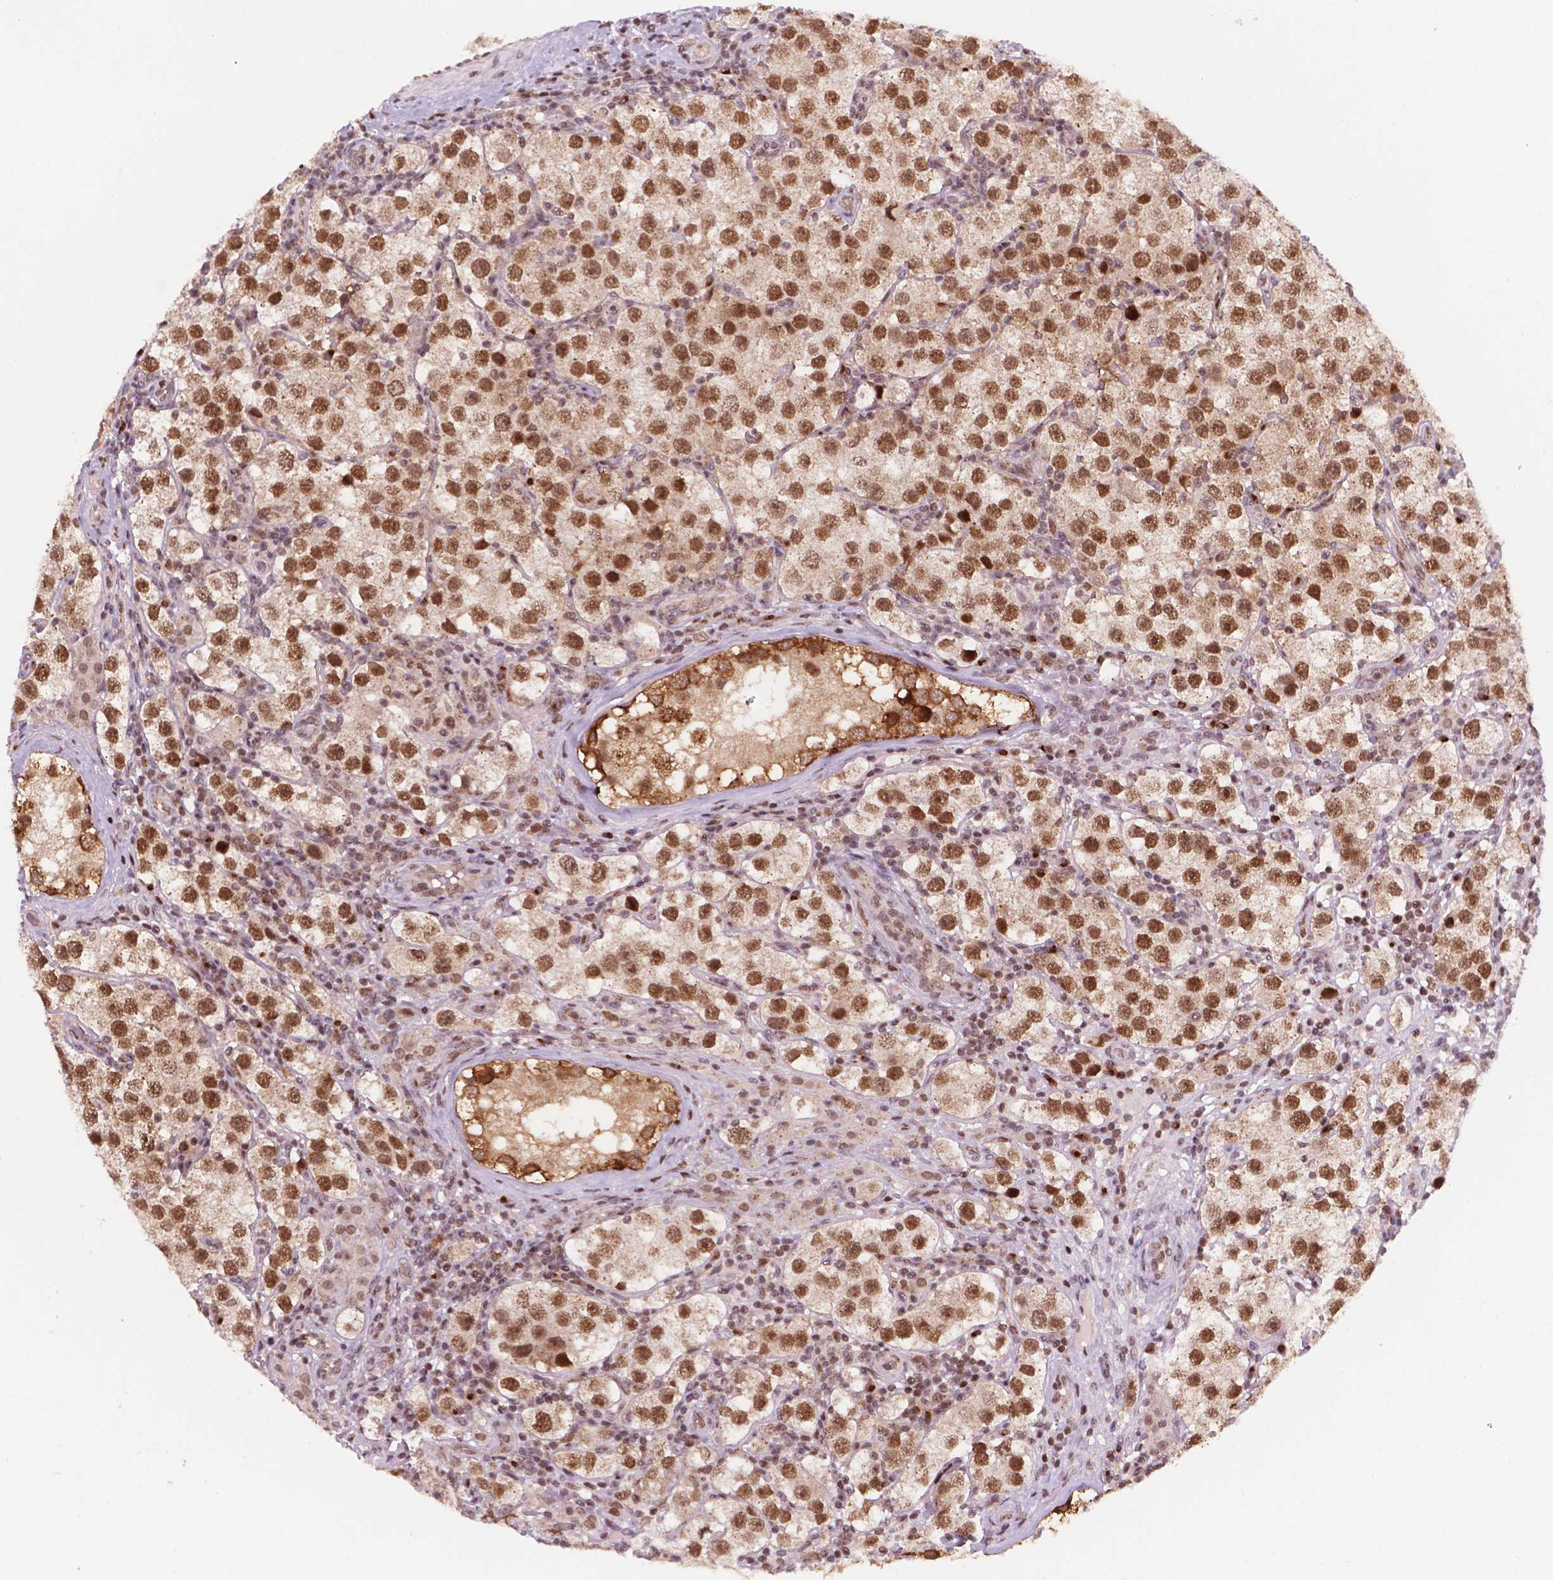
{"staining": {"intensity": "moderate", "quantity": ">75%", "location": "nuclear"}, "tissue": "testis cancer", "cell_type": "Tumor cells", "image_type": "cancer", "snomed": [{"axis": "morphology", "description": "Seminoma, NOS"}, {"axis": "topography", "description": "Testis"}], "caption": "Immunohistochemical staining of human testis seminoma demonstrates moderate nuclear protein expression in approximately >75% of tumor cells.", "gene": "PER2", "patient": {"sex": "male", "age": 37}}